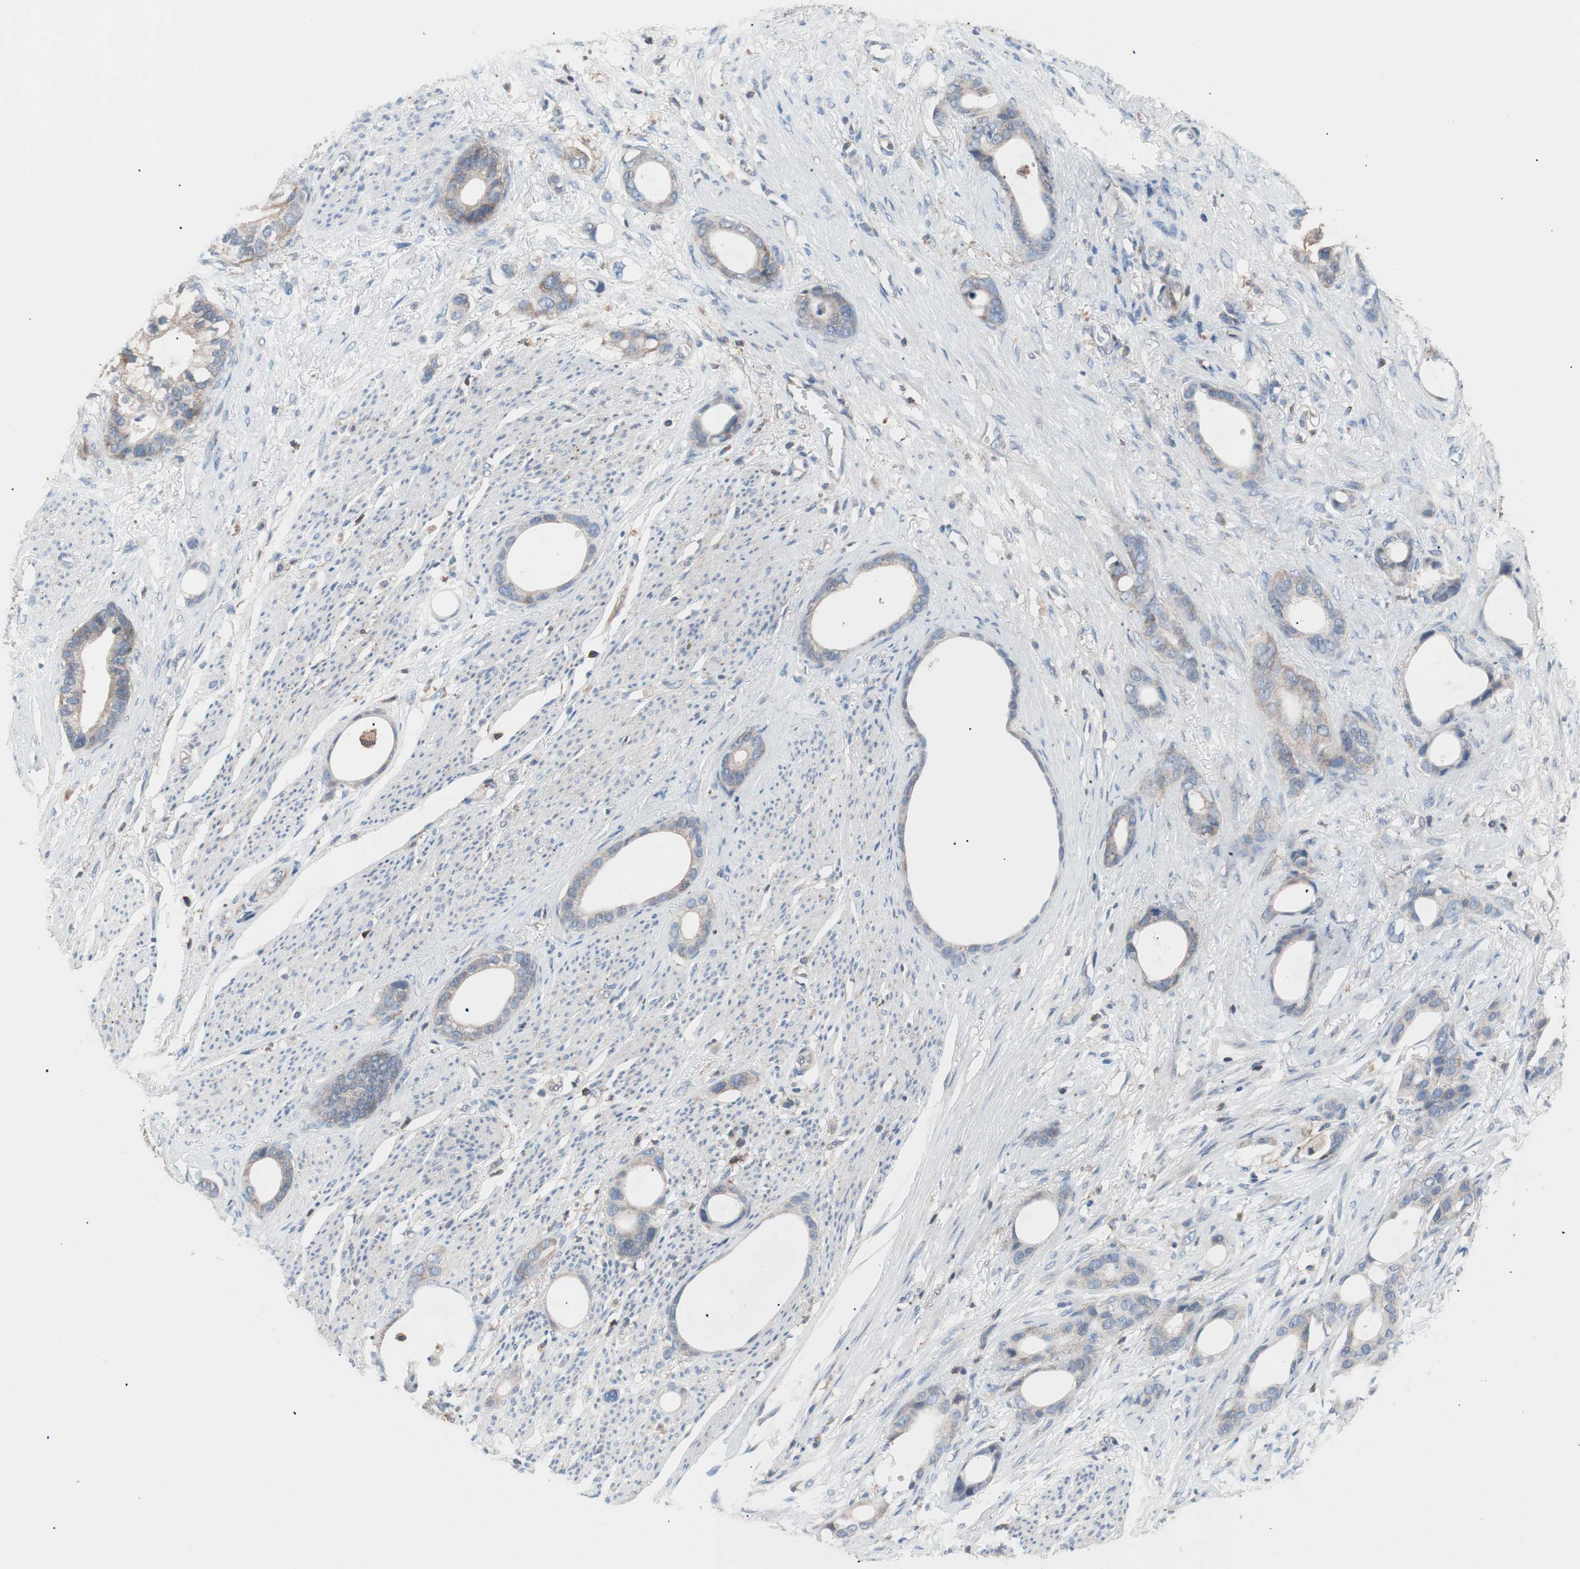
{"staining": {"intensity": "weak", "quantity": ">75%", "location": "cytoplasmic/membranous"}, "tissue": "stomach cancer", "cell_type": "Tumor cells", "image_type": "cancer", "snomed": [{"axis": "morphology", "description": "Adenocarcinoma, NOS"}, {"axis": "topography", "description": "Stomach"}], "caption": "A brown stain labels weak cytoplasmic/membranous positivity of a protein in stomach adenocarcinoma tumor cells.", "gene": "PIK3R1", "patient": {"sex": "female", "age": 75}}